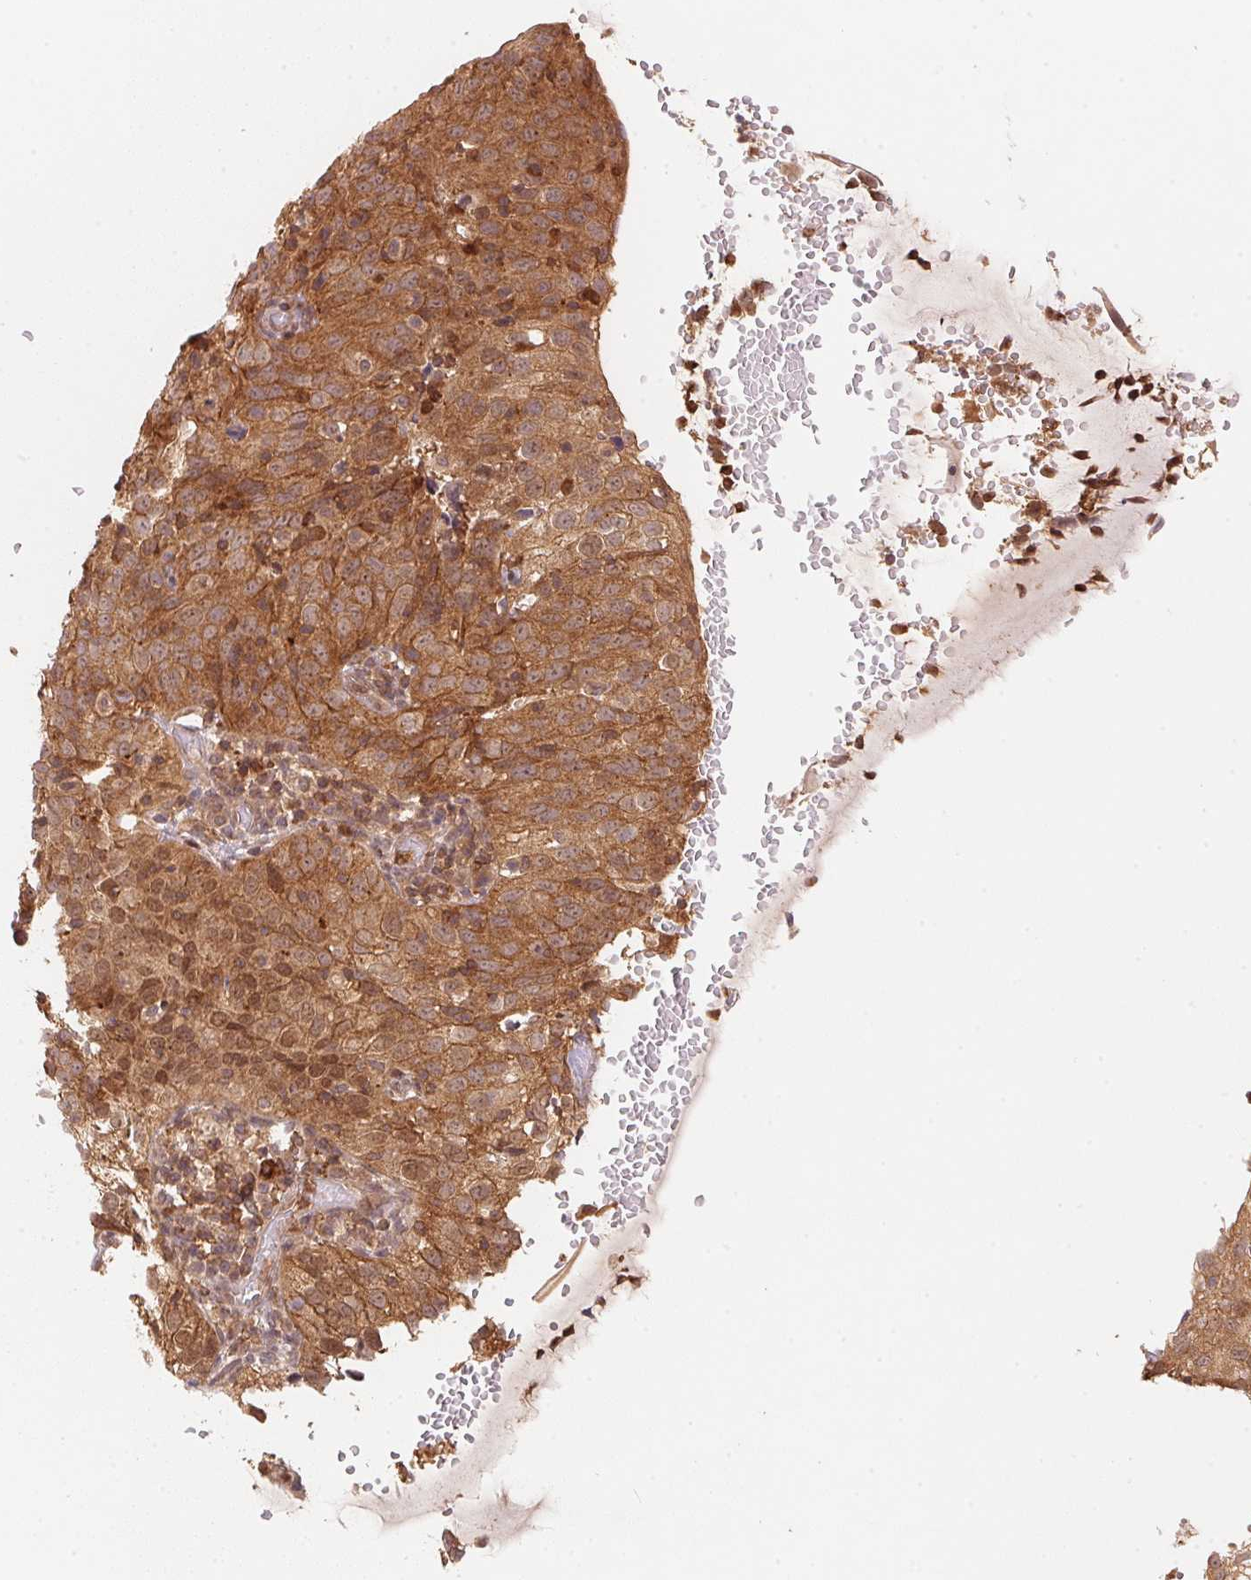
{"staining": {"intensity": "moderate", "quantity": ">75%", "location": "cytoplasmic/membranous,nuclear"}, "tissue": "cervical cancer", "cell_type": "Tumor cells", "image_type": "cancer", "snomed": [{"axis": "morphology", "description": "Squamous cell carcinoma, NOS"}, {"axis": "topography", "description": "Cervix"}], "caption": "The image displays immunohistochemical staining of squamous cell carcinoma (cervical). There is moderate cytoplasmic/membranous and nuclear expression is present in about >75% of tumor cells.", "gene": "CCDC102B", "patient": {"sex": "female", "age": 52}}